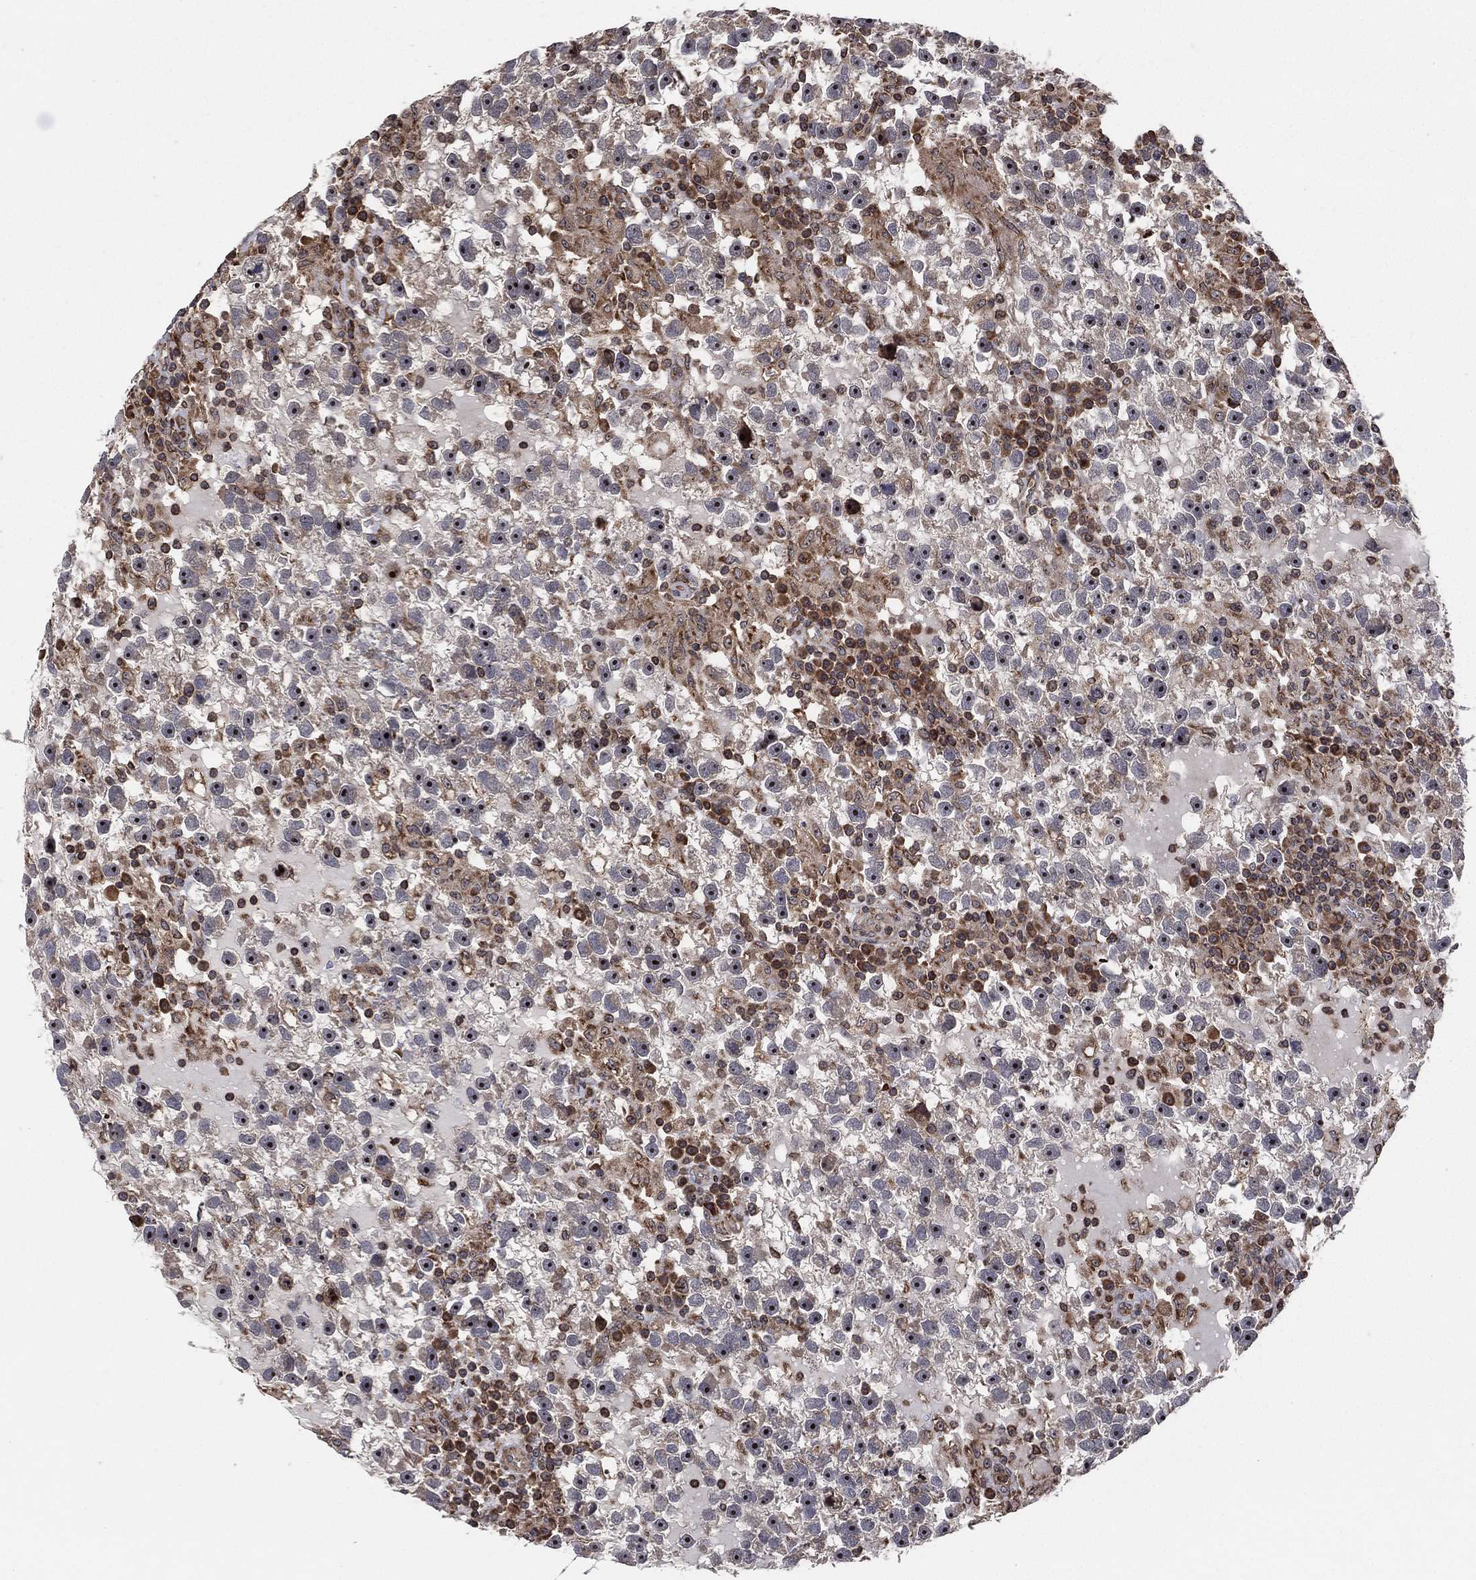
{"staining": {"intensity": "weak", "quantity": "25%-75%", "location": "nuclear"}, "tissue": "testis cancer", "cell_type": "Tumor cells", "image_type": "cancer", "snomed": [{"axis": "morphology", "description": "Seminoma, NOS"}, {"axis": "topography", "description": "Testis"}], "caption": "Human seminoma (testis) stained with a protein marker demonstrates weak staining in tumor cells.", "gene": "TMCO1", "patient": {"sex": "male", "age": 47}}